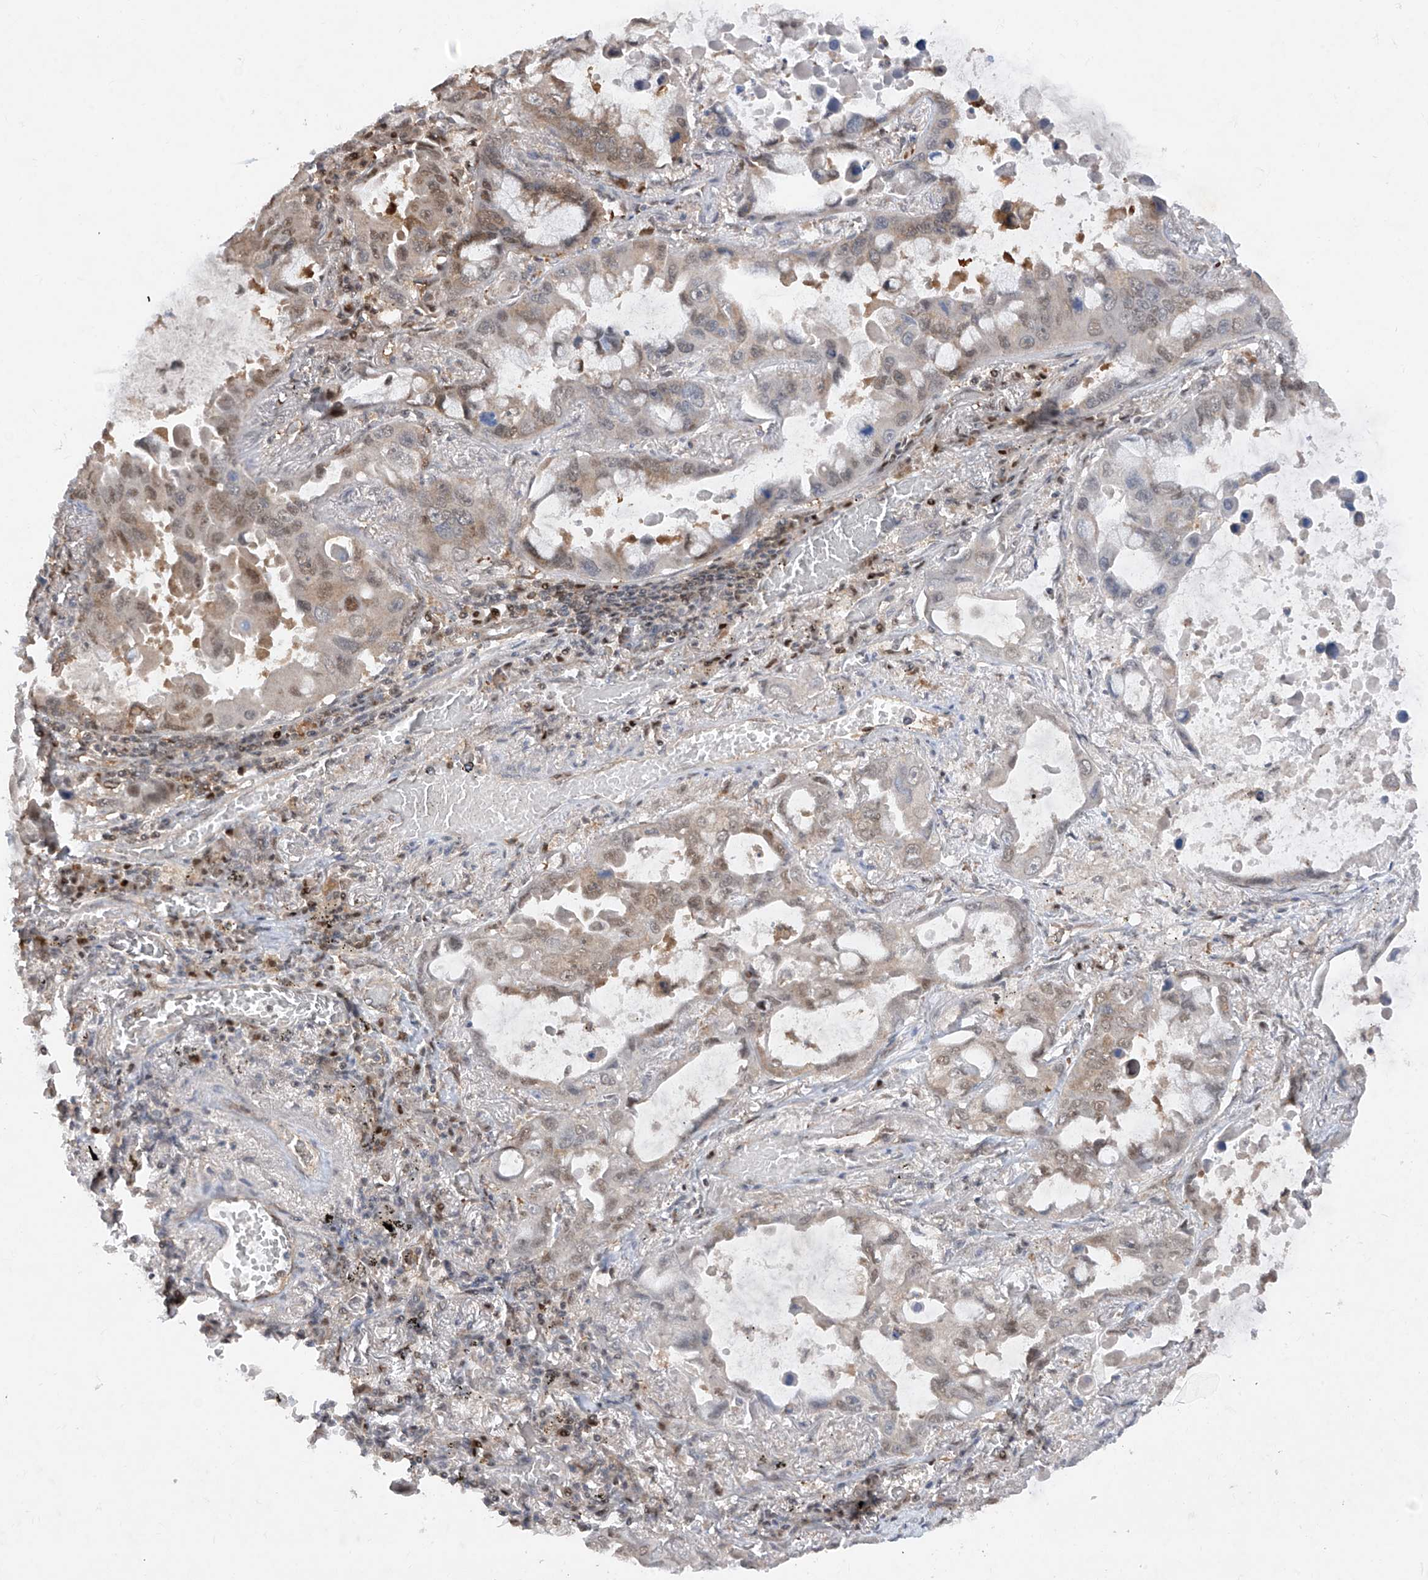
{"staining": {"intensity": "moderate", "quantity": "25%-75%", "location": "cytoplasmic/membranous,nuclear"}, "tissue": "lung cancer", "cell_type": "Tumor cells", "image_type": "cancer", "snomed": [{"axis": "morphology", "description": "Adenocarcinoma, NOS"}, {"axis": "topography", "description": "Lung"}], "caption": "Immunohistochemistry micrograph of lung cancer stained for a protein (brown), which demonstrates medium levels of moderate cytoplasmic/membranous and nuclear staining in about 25%-75% of tumor cells.", "gene": "ZNF358", "patient": {"sex": "male", "age": 64}}